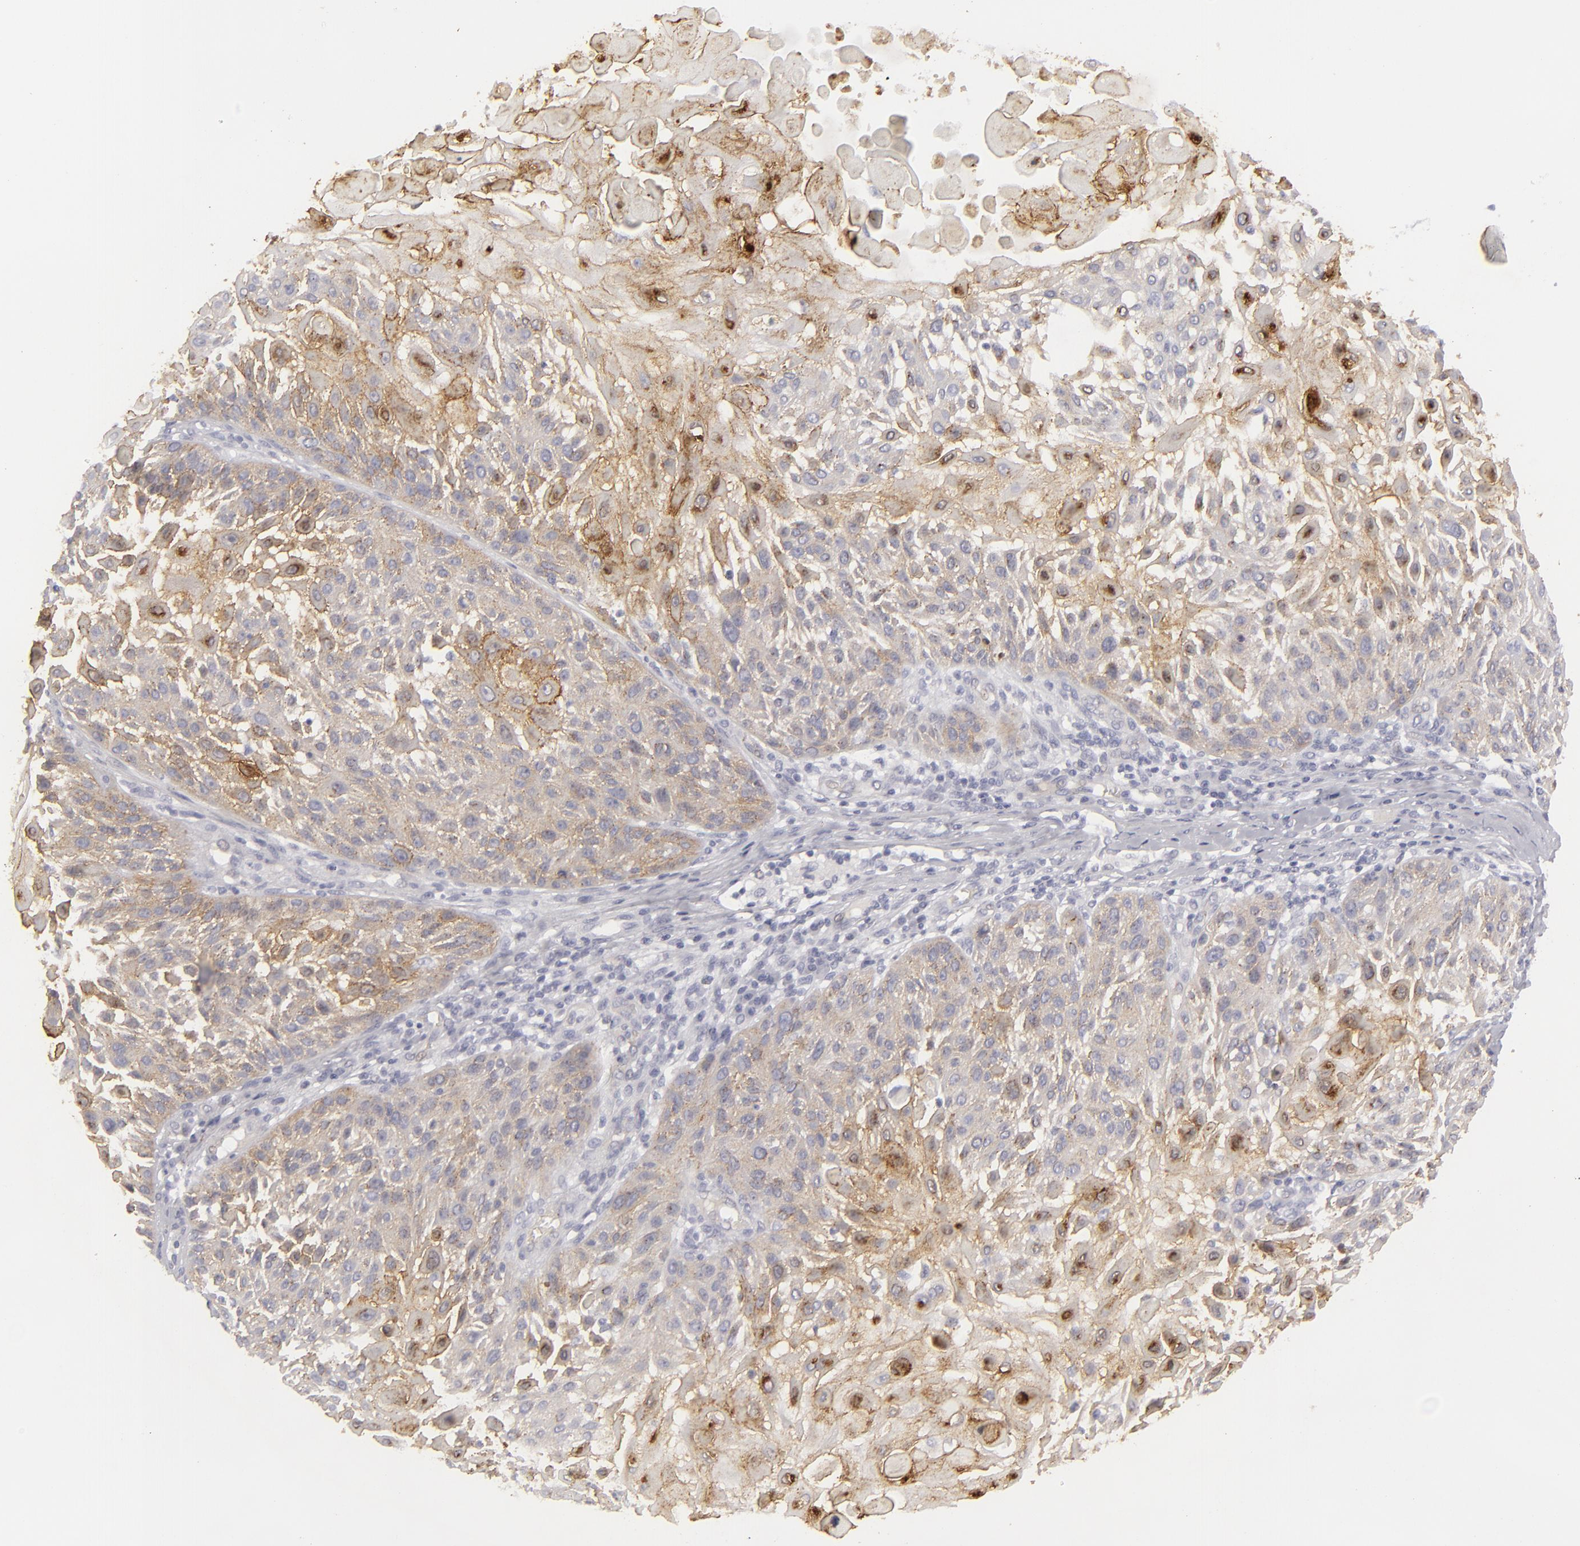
{"staining": {"intensity": "moderate", "quantity": "25%-75%", "location": "none"}, "tissue": "skin cancer", "cell_type": "Tumor cells", "image_type": "cancer", "snomed": [{"axis": "morphology", "description": "Squamous cell carcinoma, NOS"}, {"axis": "topography", "description": "Skin"}], "caption": "This is a histology image of IHC staining of skin squamous cell carcinoma, which shows moderate staining in the None of tumor cells.", "gene": "JUP", "patient": {"sex": "female", "age": 89}}